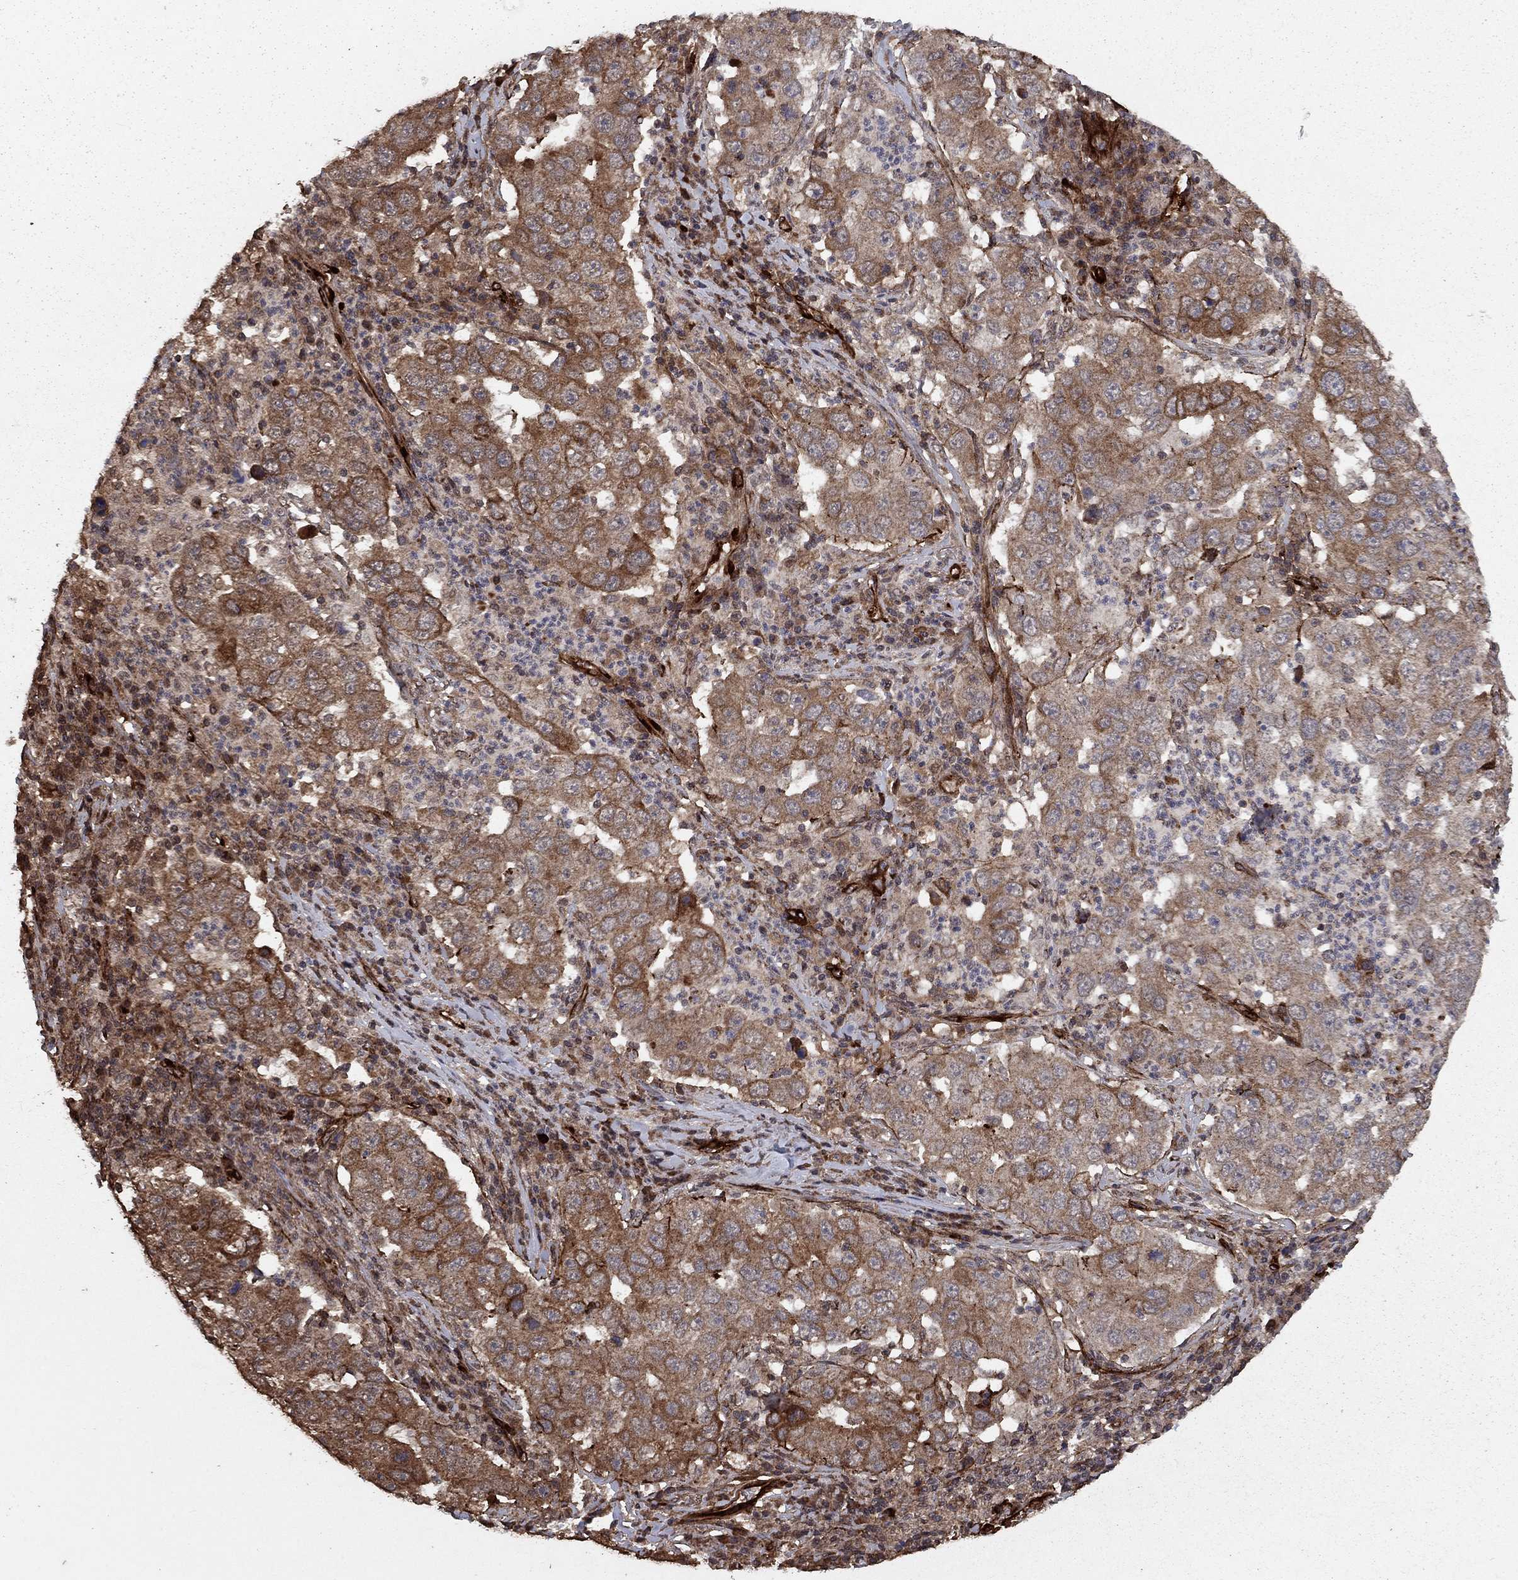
{"staining": {"intensity": "moderate", "quantity": ">75%", "location": "cytoplasmic/membranous"}, "tissue": "lung cancer", "cell_type": "Tumor cells", "image_type": "cancer", "snomed": [{"axis": "morphology", "description": "Adenocarcinoma, NOS"}, {"axis": "topography", "description": "Lung"}], "caption": "This micrograph shows adenocarcinoma (lung) stained with immunohistochemistry (IHC) to label a protein in brown. The cytoplasmic/membranous of tumor cells show moderate positivity for the protein. Nuclei are counter-stained blue.", "gene": "COL18A1", "patient": {"sex": "male", "age": 73}}